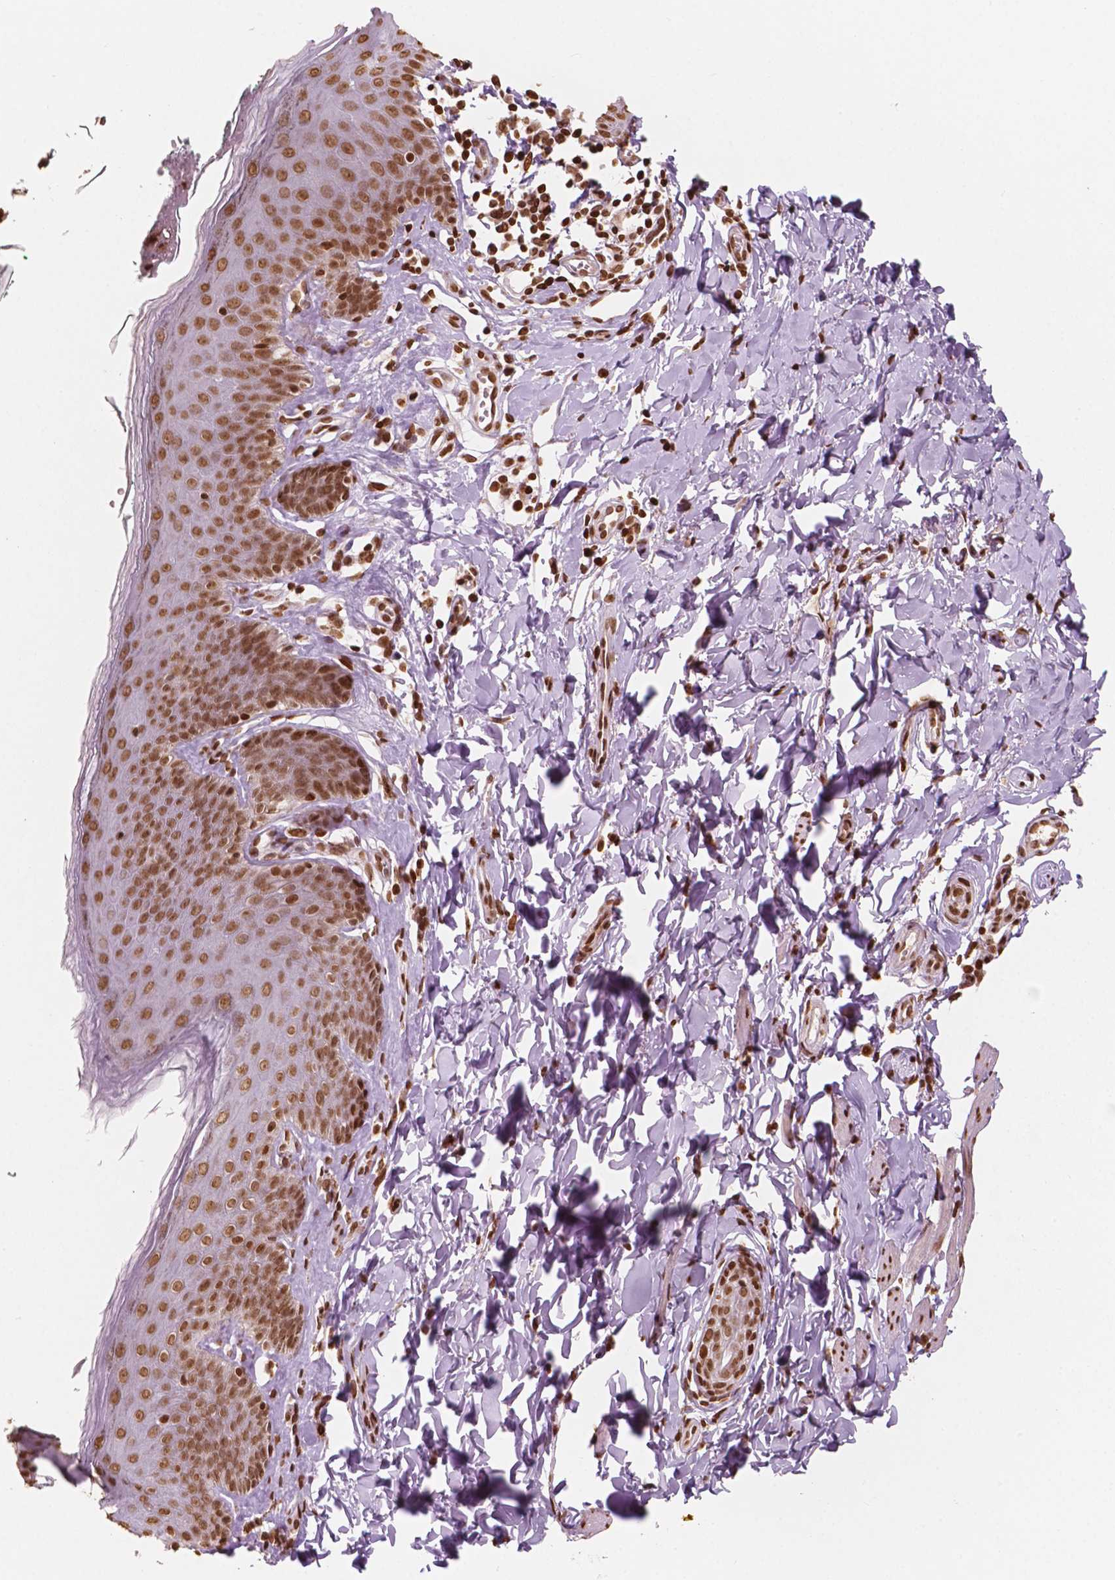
{"staining": {"intensity": "strong", "quantity": ">75%", "location": "nuclear"}, "tissue": "skin", "cell_type": "Epidermal cells", "image_type": "normal", "snomed": [{"axis": "morphology", "description": "Normal tissue, NOS"}, {"axis": "topography", "description": "Vulva"}, {"axis": "topography", "description": "Peripheral nerve tissue"}], "caption": "This image reveals IHC staining of normal human skin, with high strong nuclear positivity in about >75% of epidermal cells.", "gene": "H3C7", "patient": {"sex": "female", "age": 66}}